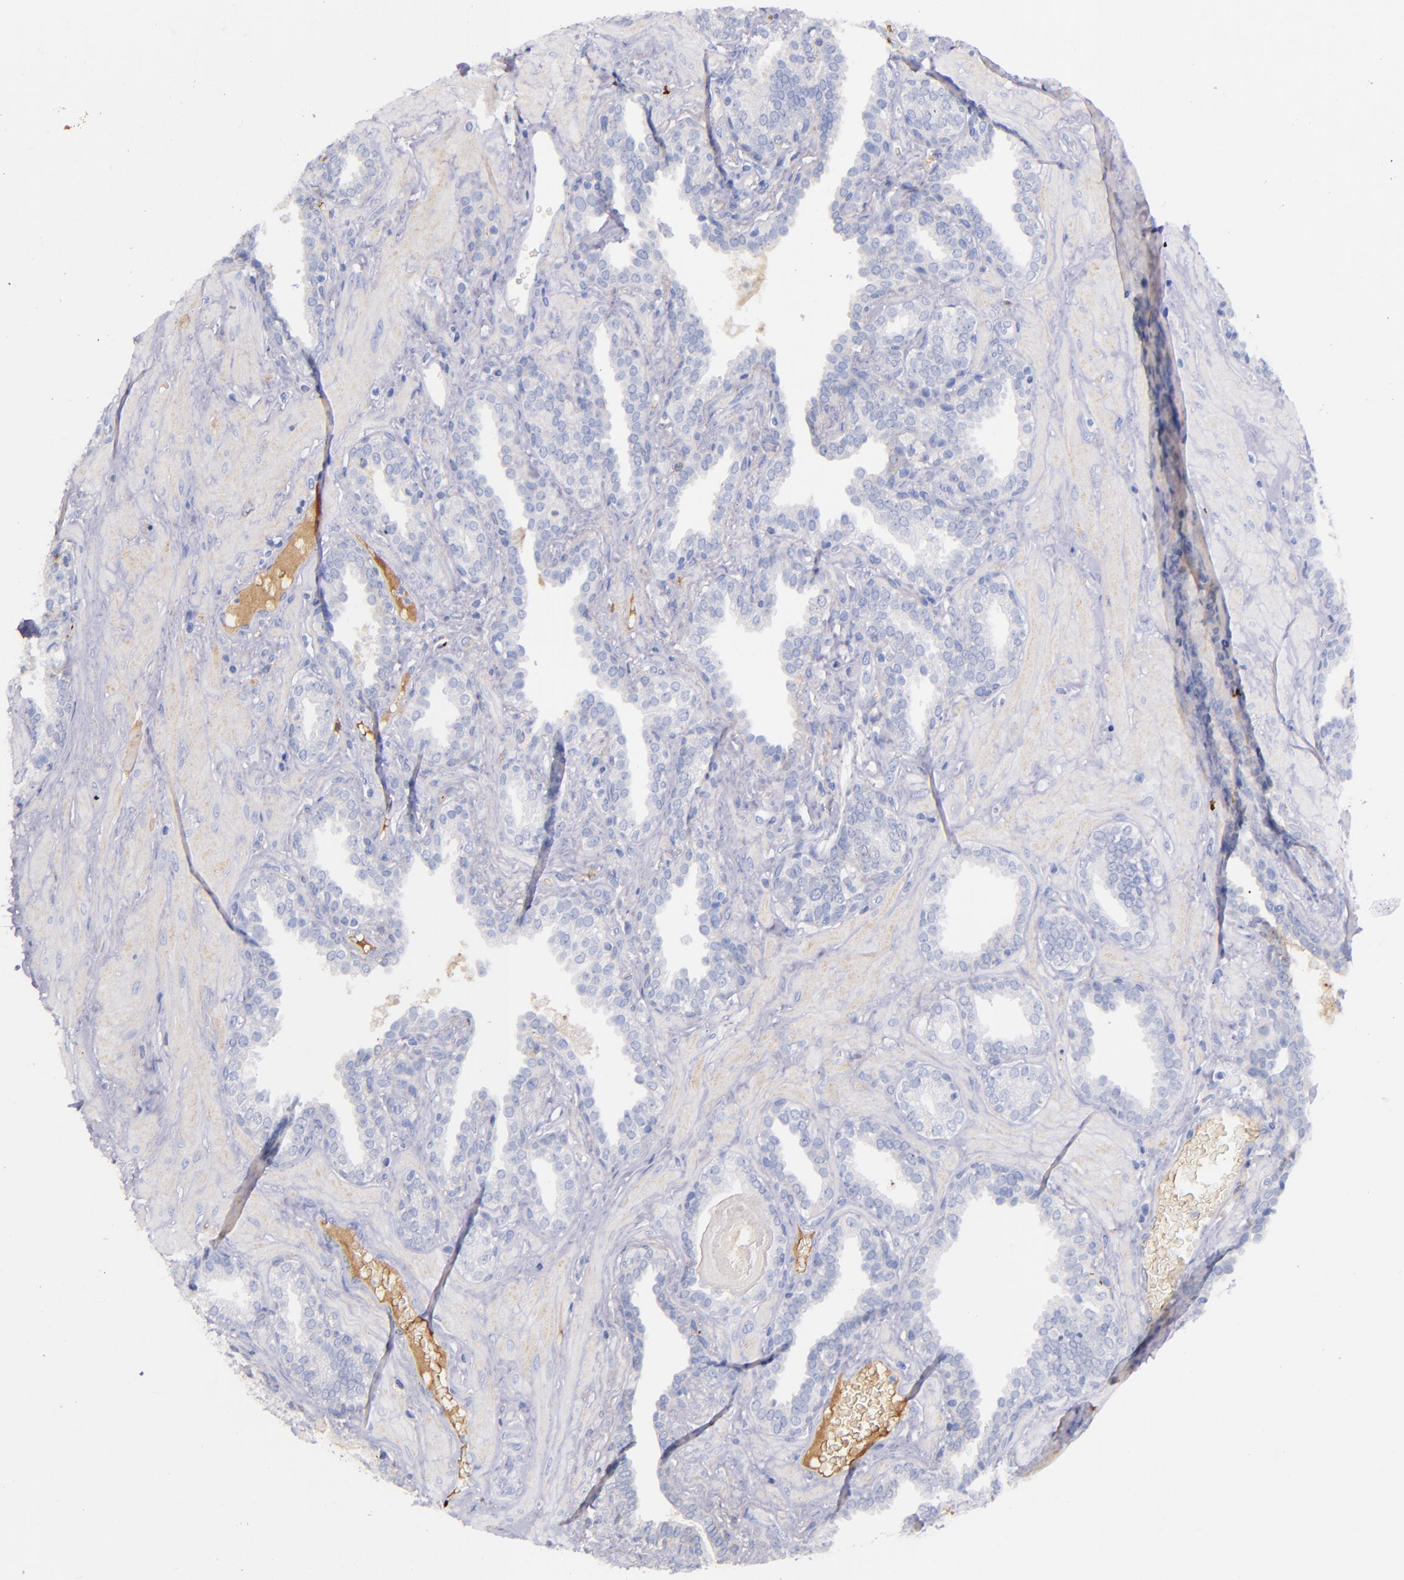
{"staining": {"intensity": "negative", "quantity": "none", "location": "none"}, "tissue": "prostate", "cell_type": "Glandular cells", "image_type": "normal", "snomed": [{"axis": "morphology", "description": "Normal tissue, NOS"}, {"axis": "topography", "description": "Prostate"}], "caption": "An immunohistochemistry (IHC) micrograph of unremarkable prostate is shown. There is no staining in glandular cells of prostate. (DAB (3,3'-diaminobenzidine) IHC, high magnification).", "gene": "KNG1", "patient": {"sex": "male", "age": 51}}